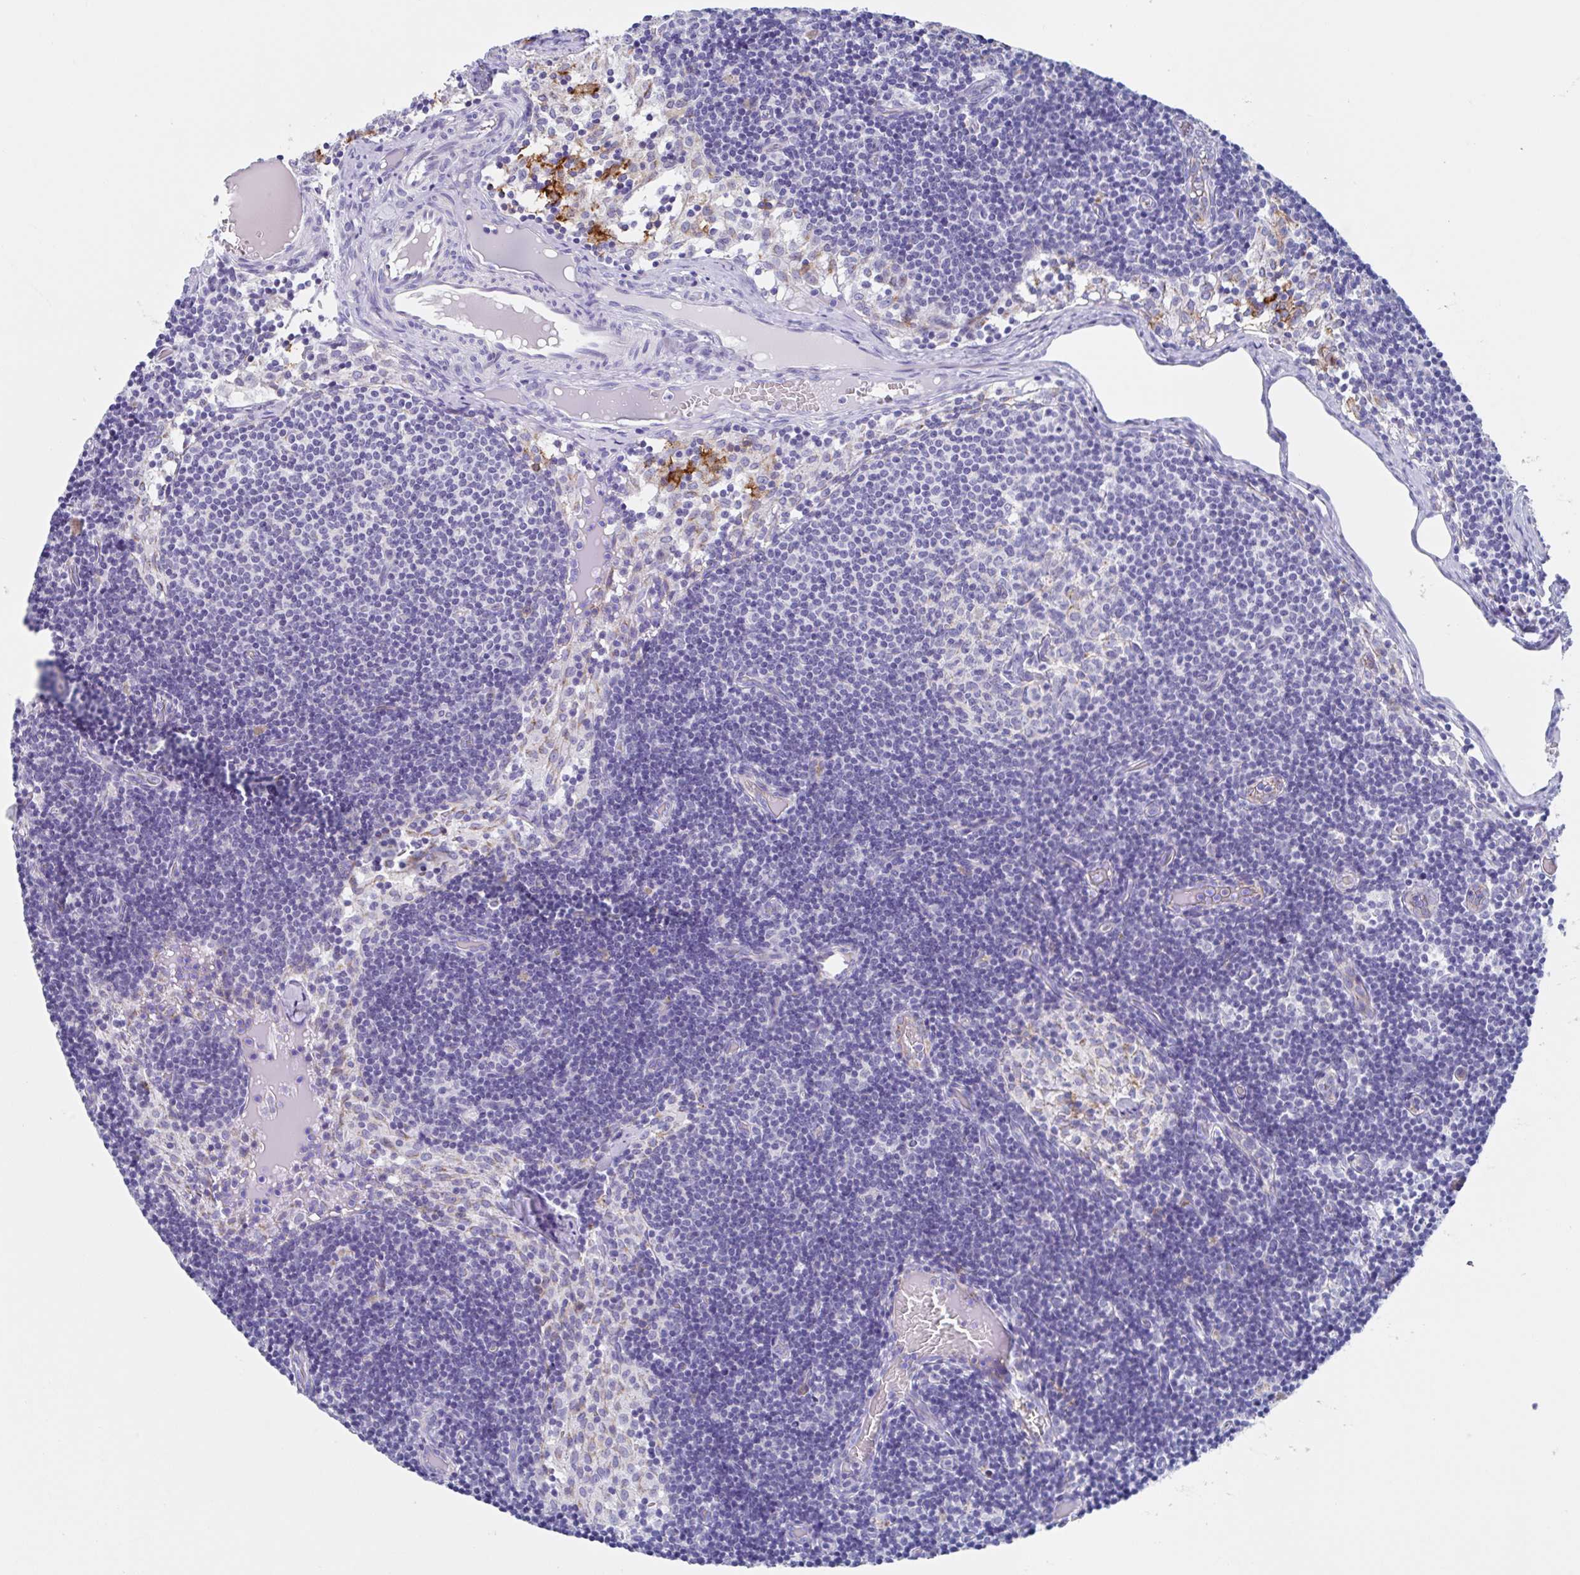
{"staining": {"intensity": "negative", "quantity": "none", "location": "none"}, "tissue": "lymph node", "cell_type": "Germinal center cells", "image_type": "normal", "snomed": [{"axis": "morphology", "description": "Normal tissue, NOS"}, {"axis": "topography", "description": "Lymph node"}], "caption": "DAB immunohistochemical staining of normal lymph node displays no significant positivity in germinal center cells. (Stains: DAB immunohistochemistry with hematoxylin counter stain, Microscopy: brightfield microscopy at high magnification).", "gene": "FCGR3A", "patient": {"sex": "female", "age": 31}}